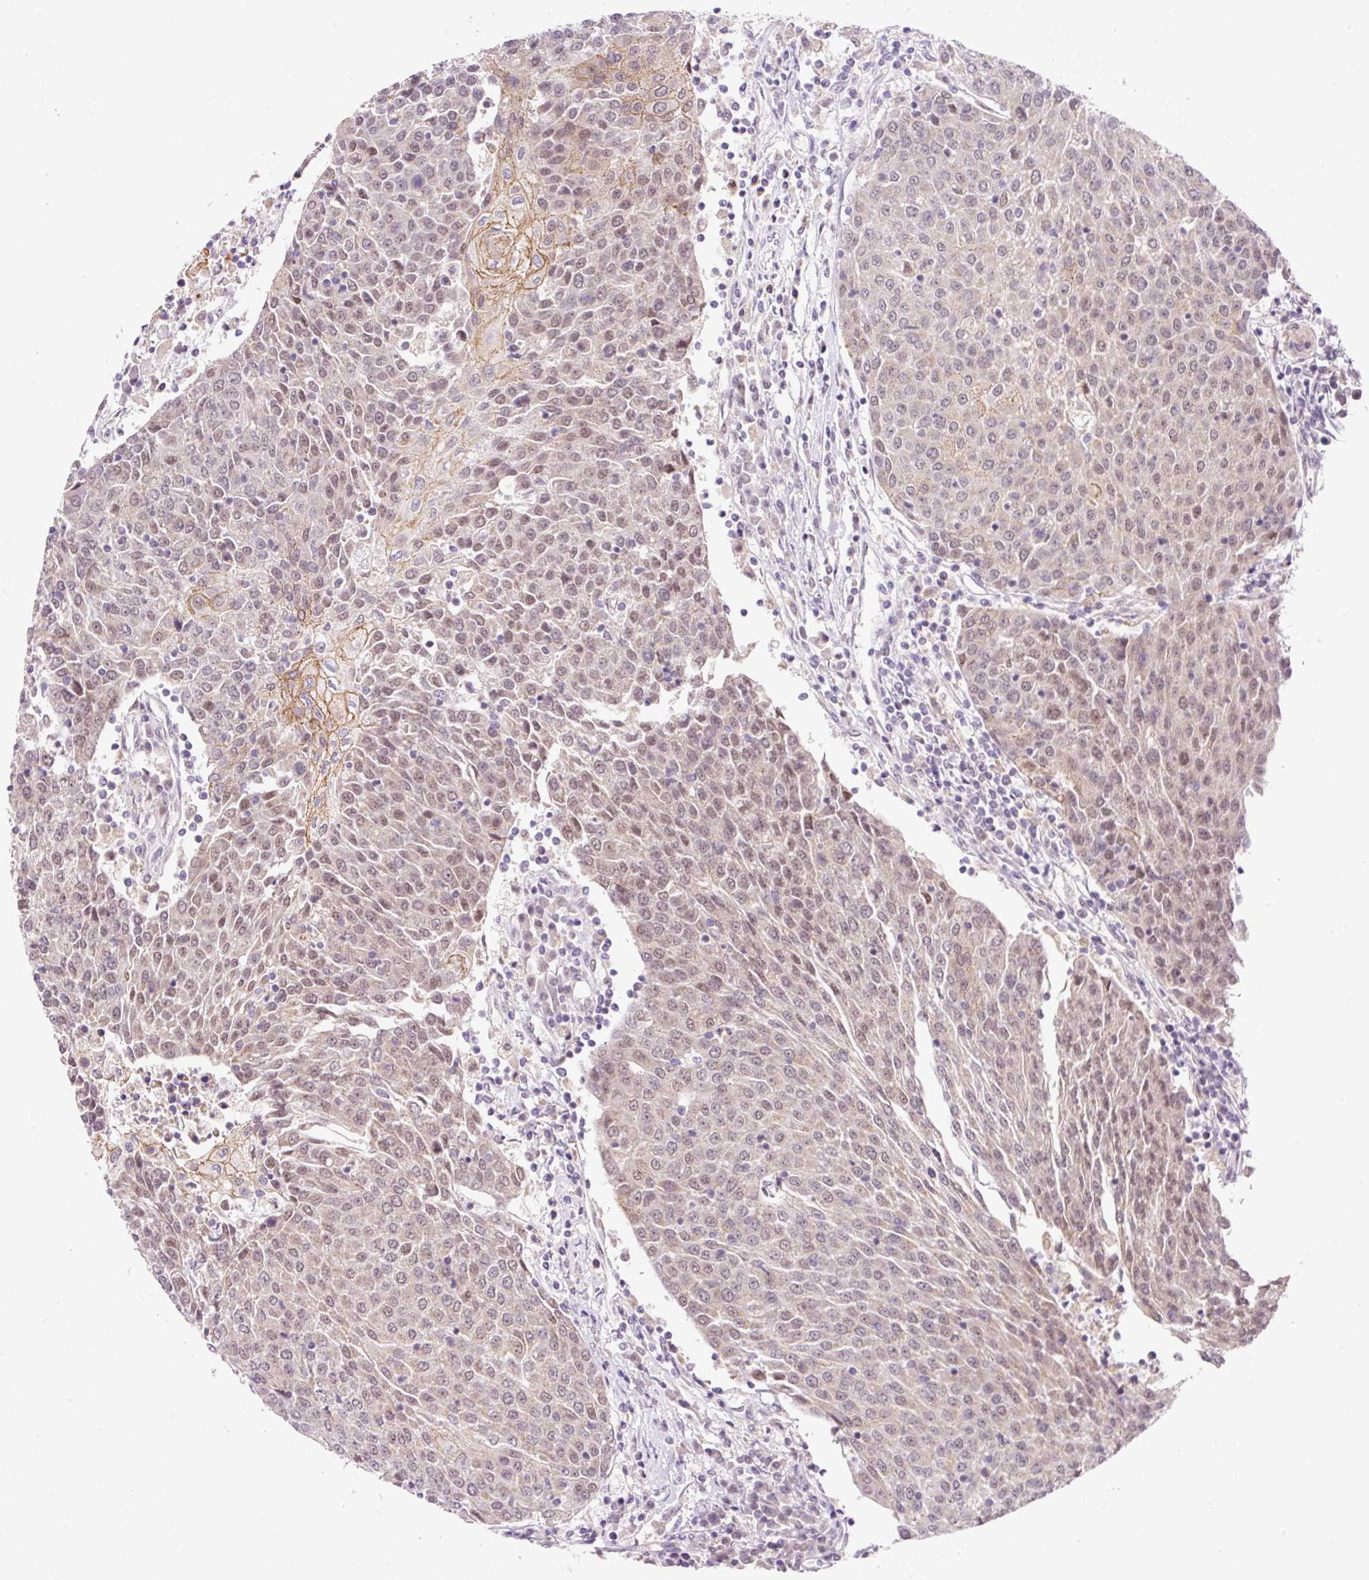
{"staining": {"intensity": "weak", "quantity": ">75%", "location": "nuclear"}, "tissue": "urothelial cancer", "cell_type": "Tumor cells", "image_type": "cancer", "snomed": [{"axis": "morphology", "description": "Urothelial carcinoma, High grade"}, {"axis": "topography", "description": "Urinary bladder"}], "caption": "Immunohistochemistry (IHC) (DAB) staining of human high-grade urothelial carcinoma demonstrates weak nuclear protein positivity in about >75% of tumor cells.", "gene": "PCK2", "patient": {"sex": "female", "age": 85}}